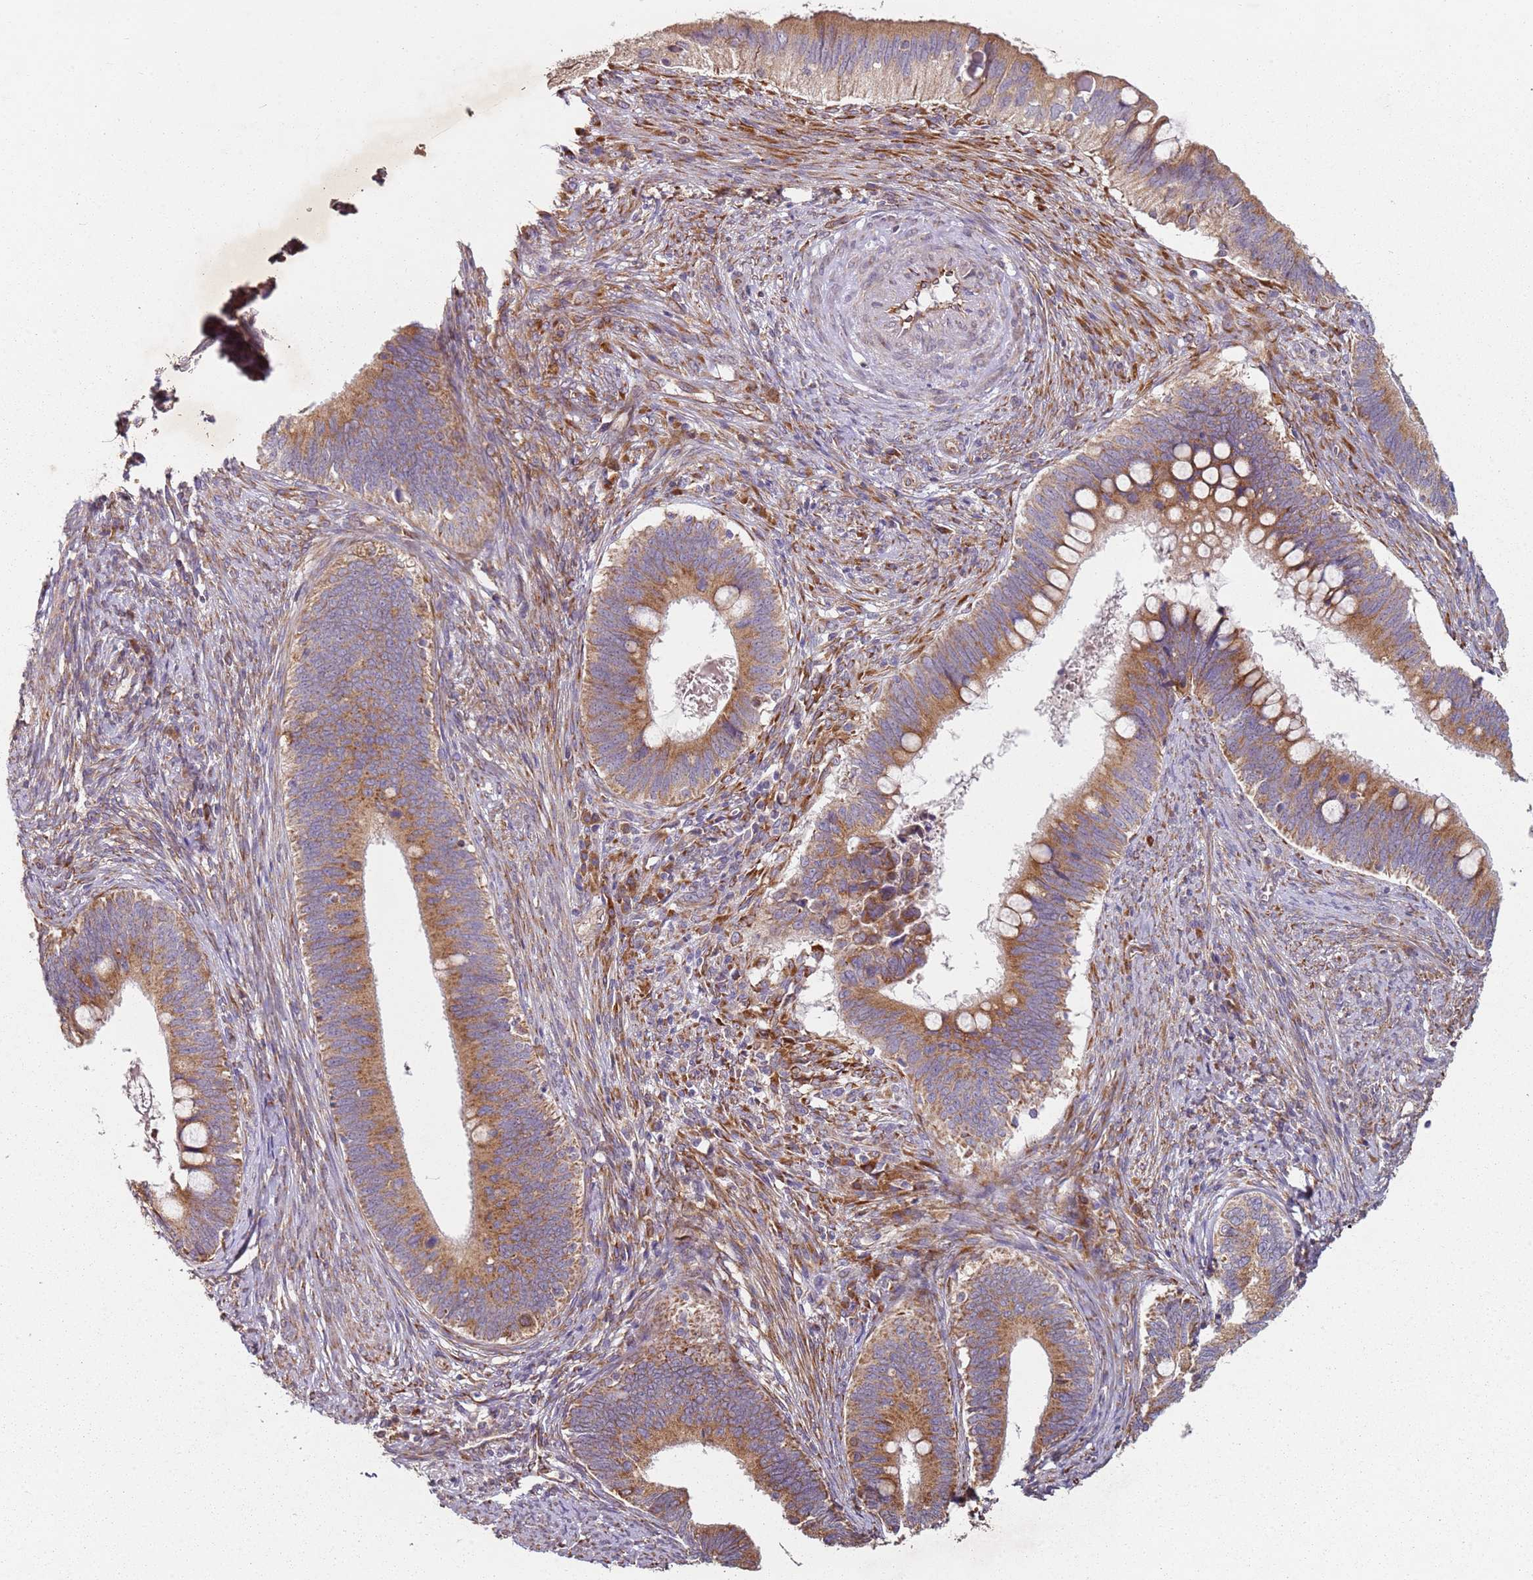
{"staining": {"intensity": "moderate", "quantity": ">75%", "location": "cytoplasmic/membranous"}, "tissue": "cervical cancer", "cell_type": "Tumor cells", "image_type": "cancer", "snomed": [{"axis": "morphology", "description": "Adenocarcinoma, NOS"}, {"axis": "topography", "description": "Cervix"}], "caption": "High-power microscopy captured an immunohistochemistry histopathology image of cervical cancer (adenocarcinoma), revealing moderate cytoplasmic/membranous positivity in about >75% of tumor cells.", "gene": "ARFRP1", "patient": {"sex": "female", "age": 42}}